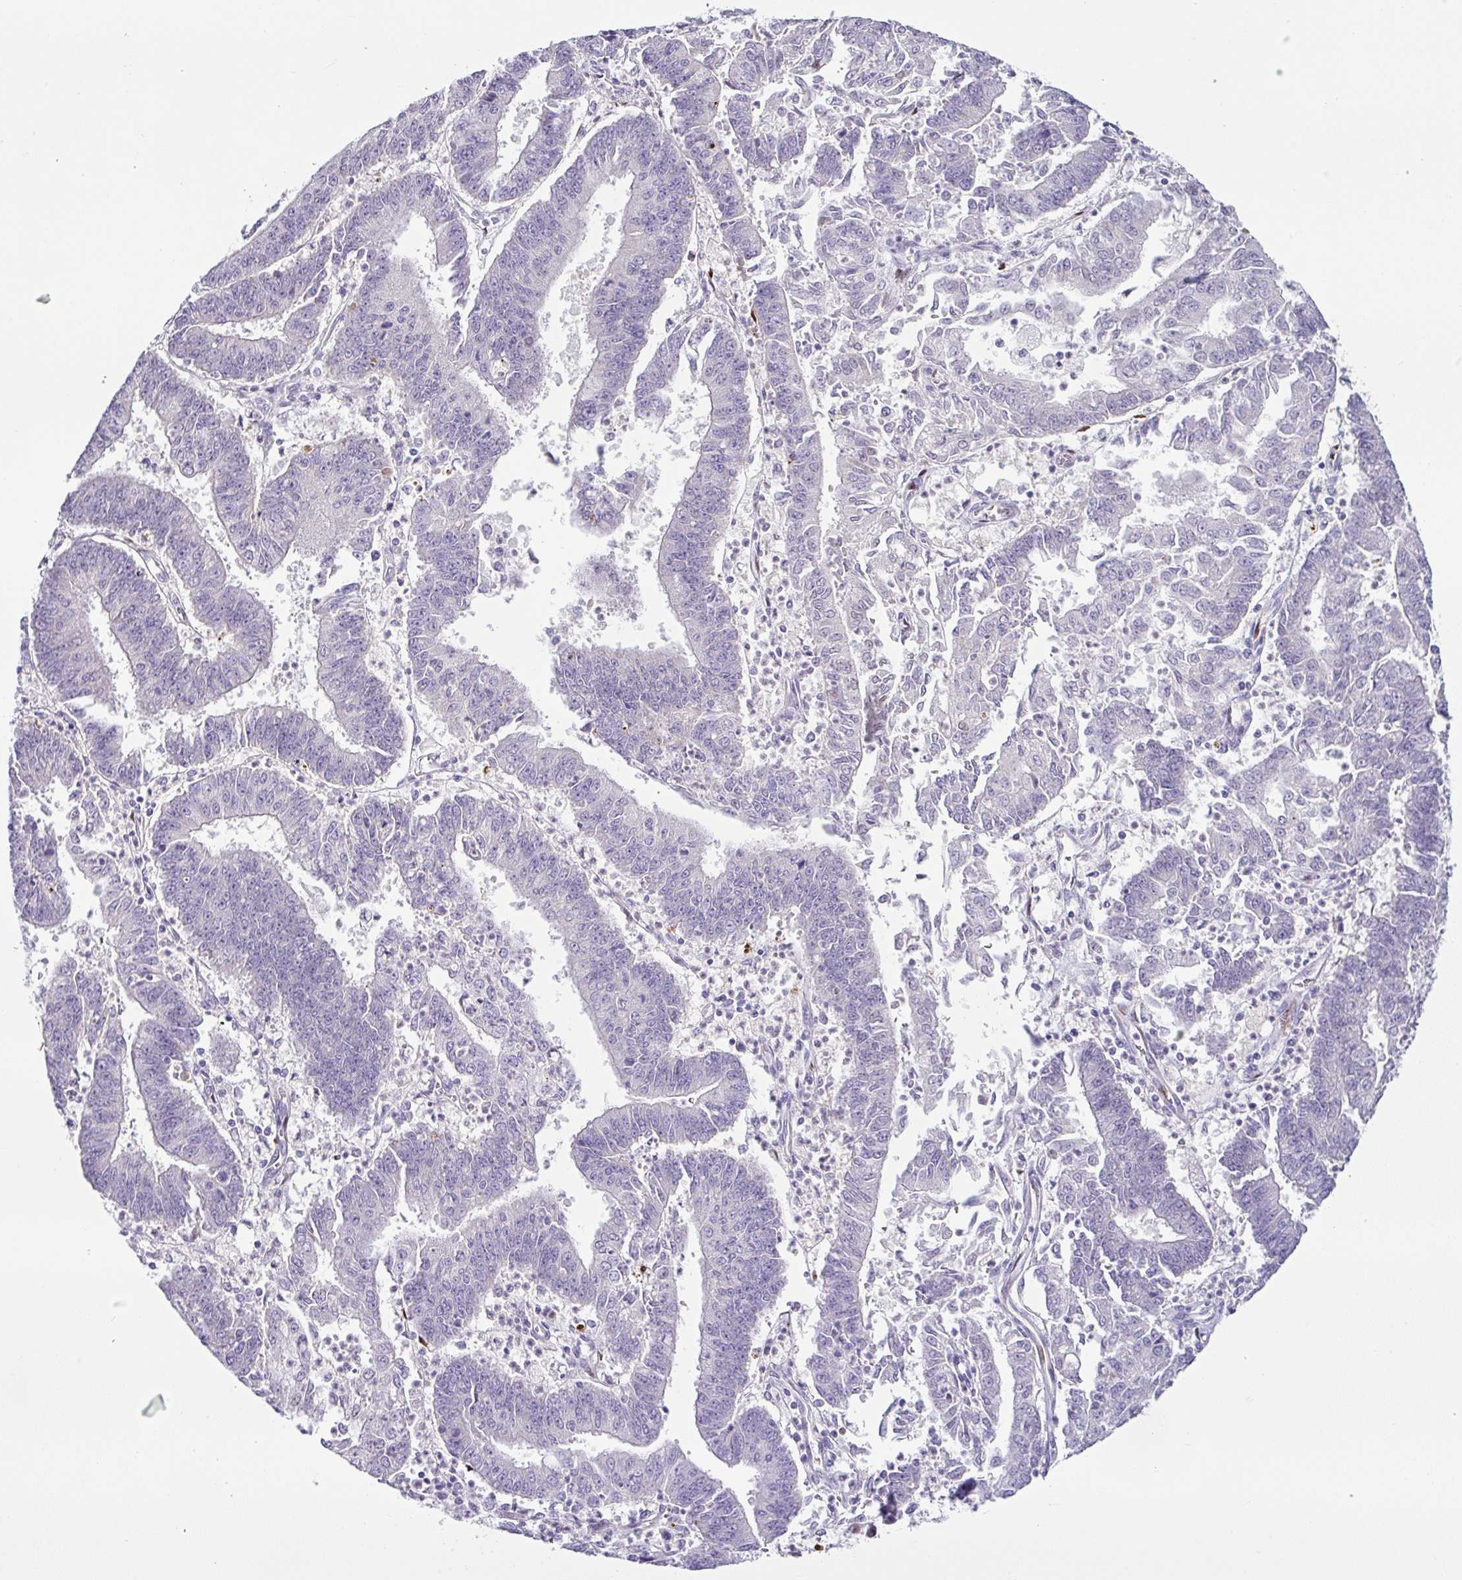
{"staining": {"intensity": "negative", "quantity": "none", "location": "none"}, "tissue": "endometrial cancer", "cell_type": "Tumor cells", "image_type": "cancer", "snomed": [{"axis": "morphology", "description": "Adenocarcinoma, NOS"}, {"axis": "topography", "description": "Endometrium"}], "caption": "This is an IHC image of adenocarcinoma (endometrial). There is no positivity in tumor cells.", "gene": "HMCN2", "patient": {"sex": "female", "age": 73}}